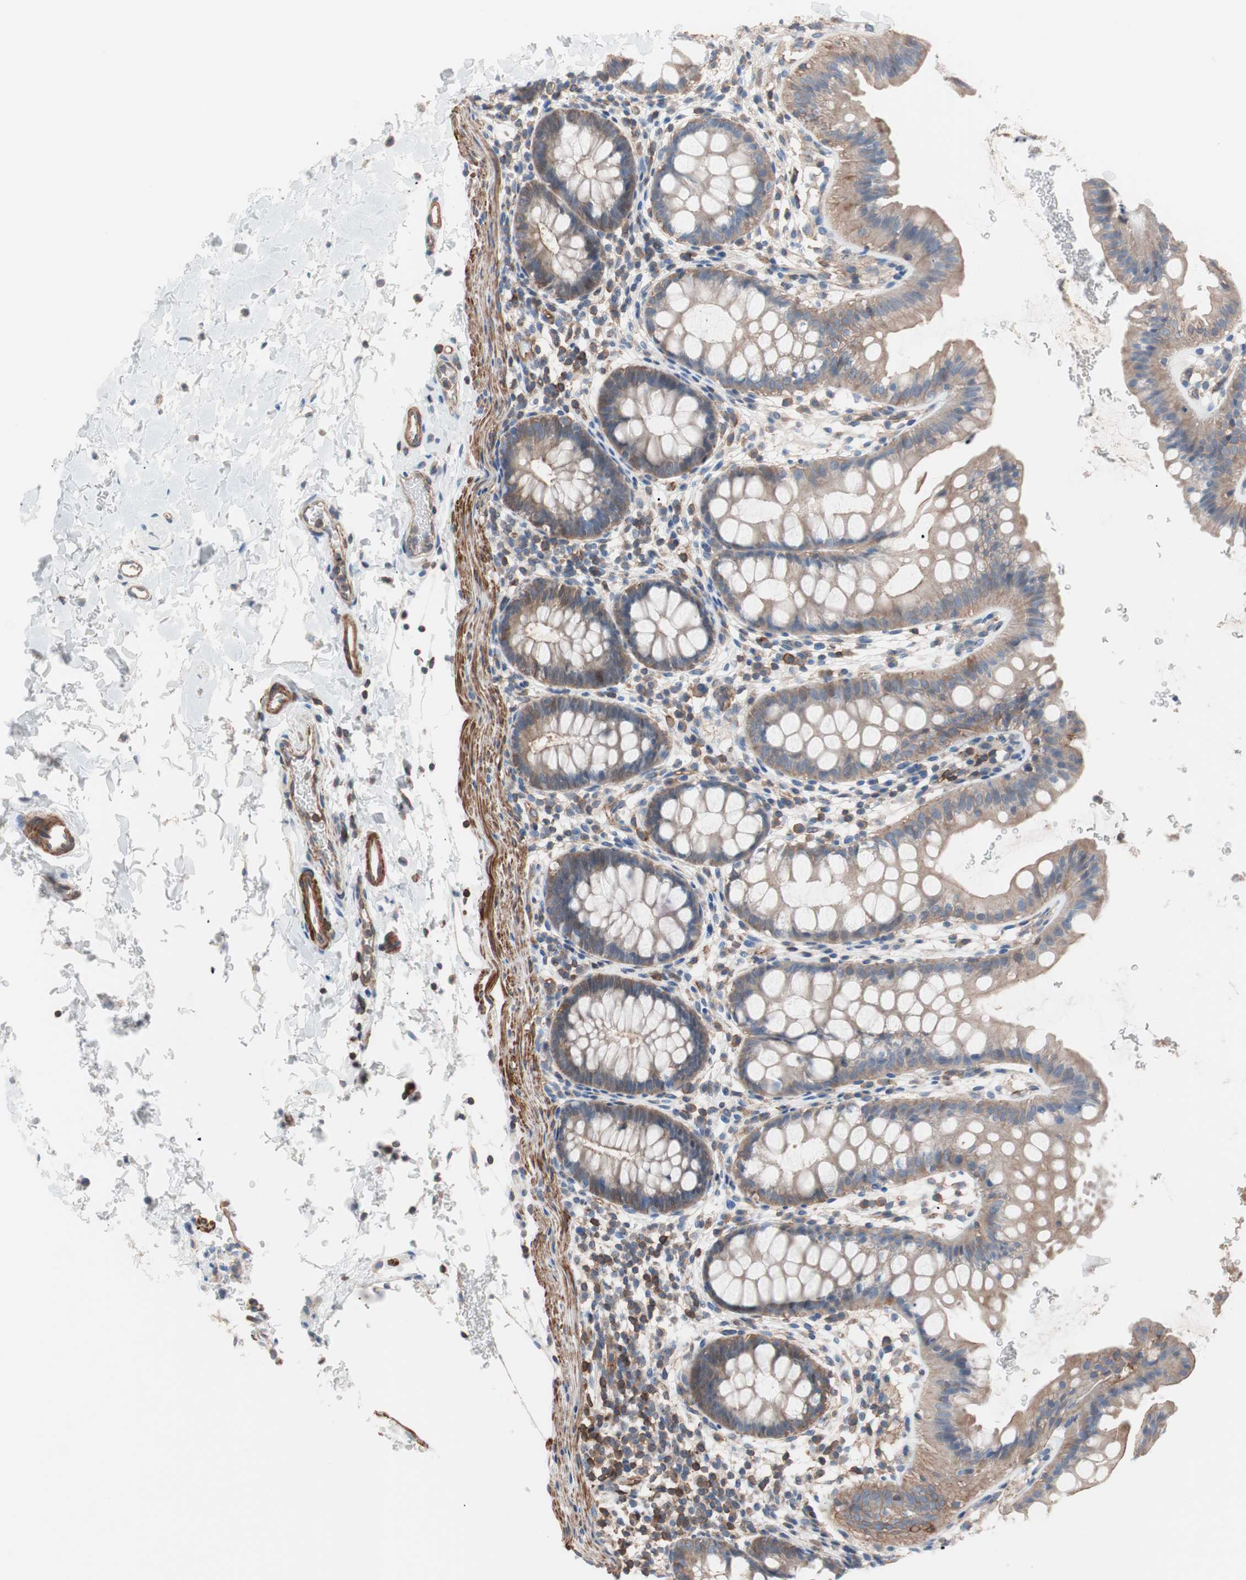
{"staining": {"intensity": "weak", "quantity": ">75%", "location": "cytoplasmic/membranous"}, "tissue": "rectum", "cell_type": "Glandular cells", "image_type": "normal", "snomed": [{"axis": "morphology", "description": "Normal tissue, NOS"}, {"axis": "topography", "description": "Rectum"}], "caption": "Protein analysis of unremarkable rectum reveals weak cytoplasmic/membranous staining in about >75% of glandular cells.", "gene": "GPR160", "patient": {"sex": "female", "age": 24}}